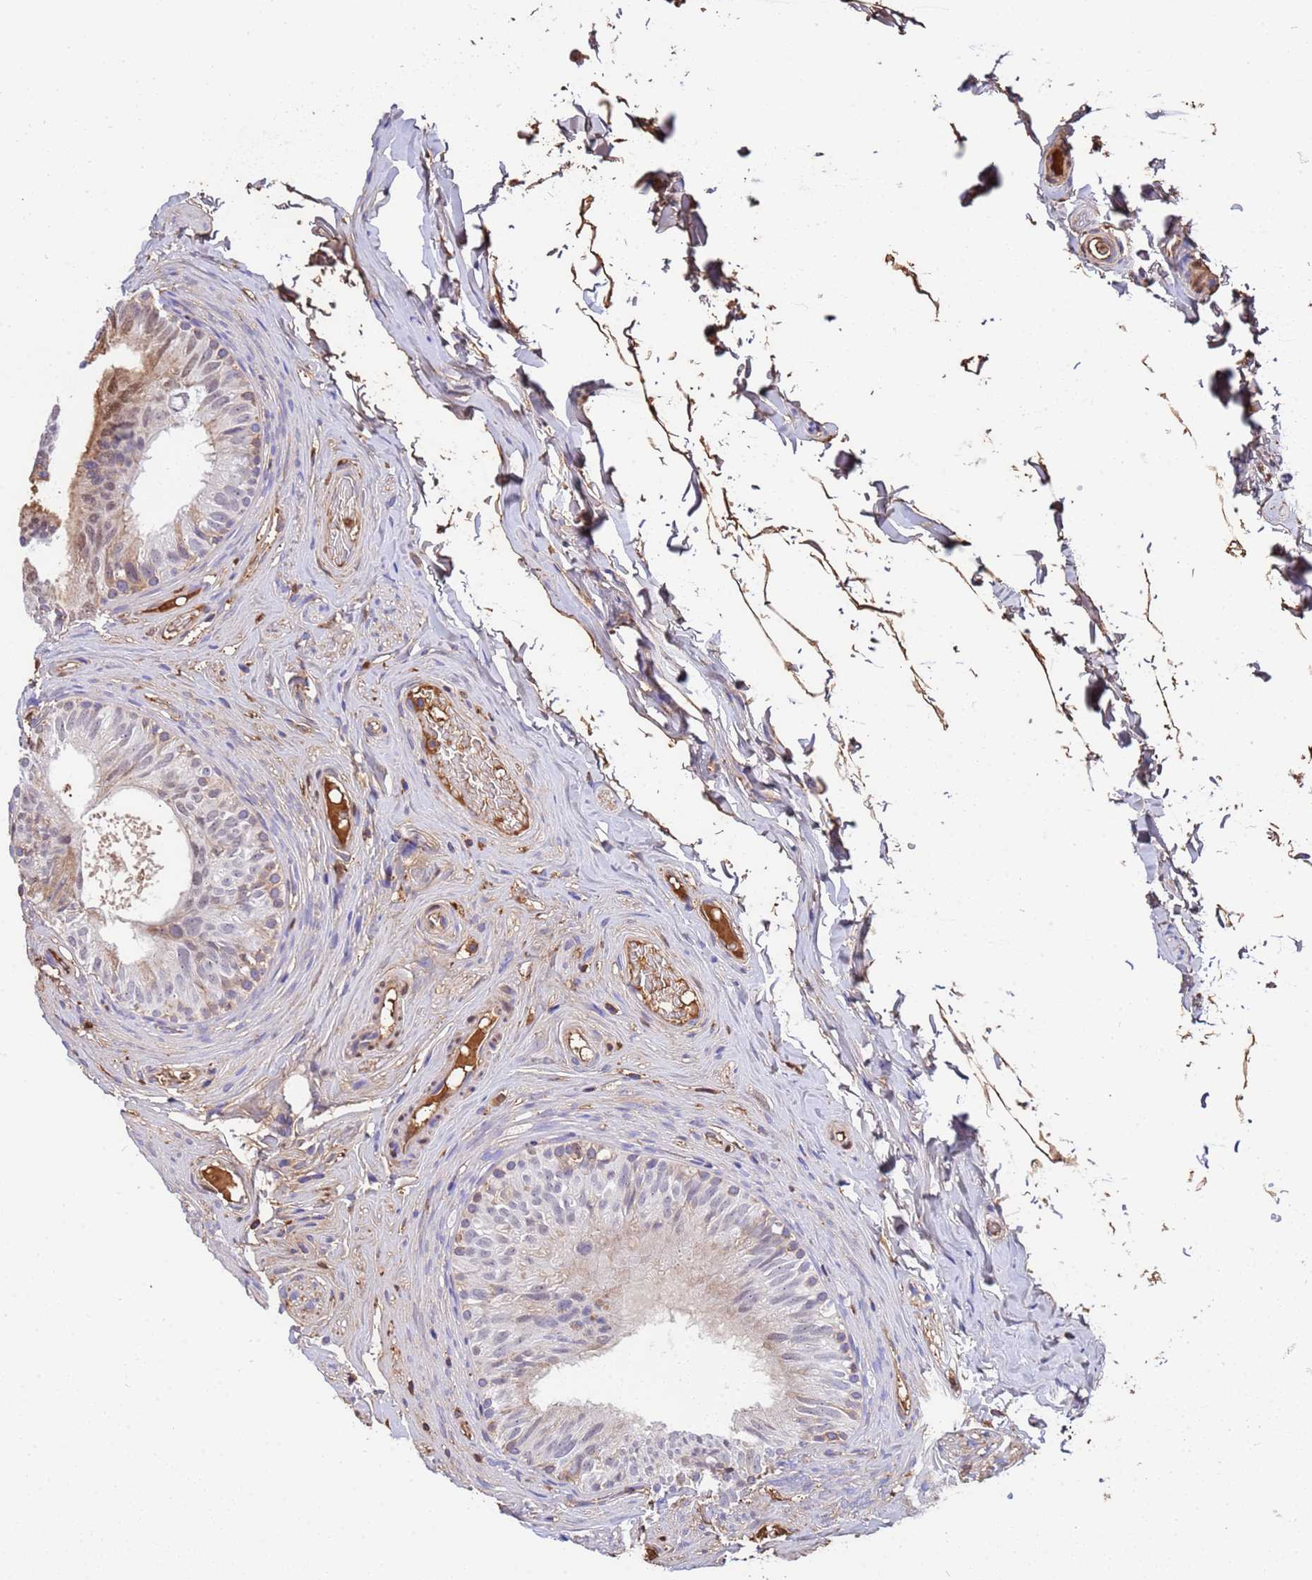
{"staining": {"intensity": "weak", "quantity": "<25%", "location": "cytoplasmic/membranous"}, "tissue": "epididymis", "cell_type": "Glandular cells", "image_type": "normal", "snomed": [{"axis": "morphology", "description": "Normal tissue, NOS"}, {"axis": "topography", "description": "Epididymis"}], "caption": "Glandular cells are negative for protein expression in benign human epididymis. Brightfield microscopy of immunohistochemistry (IHC) stained with DAB (3,3'-diaminobenzidine) (brown) and hematoxylin (blue), captured at high magnification.", "gene": "GLUD1", "patient": {"sex": "male", "age": 34}}